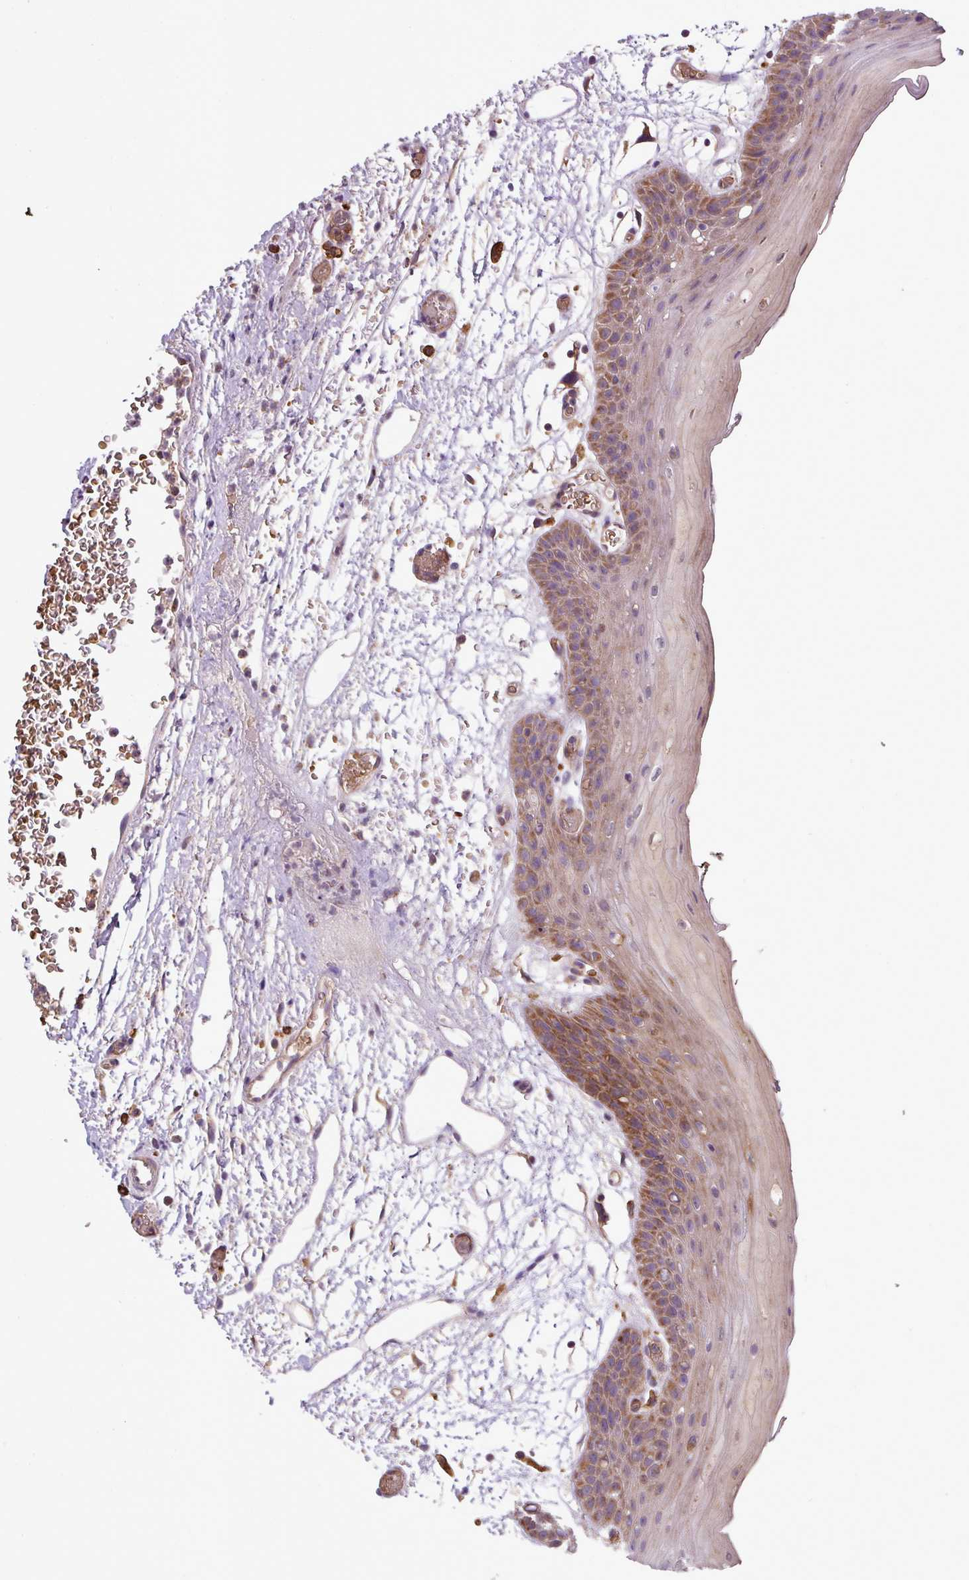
{"staining": {"intensity": "strong", "quantity": "<25%", "location": "cytoplasmic/membranous"}, "tissue": "oral mucosa", "cell_type": "Squamous epithelial cells", "image_type": "normal", "snomed": [{"axis": "morphology", "description": "Normal tissue, NOS"}, {"axis": "topography", "description": "Oral tissue"}, {"axis": "topography", "description": "Tounge, NOS"}], "caption": "Squamous epithelial cells demonstrate medium levels of strong cytoplasmic/membranous positivity in about <25% of cells in unremarkable oral mucosa.", "gene": "ZNF513", "patient": {"sex": "female", "age": 59}}